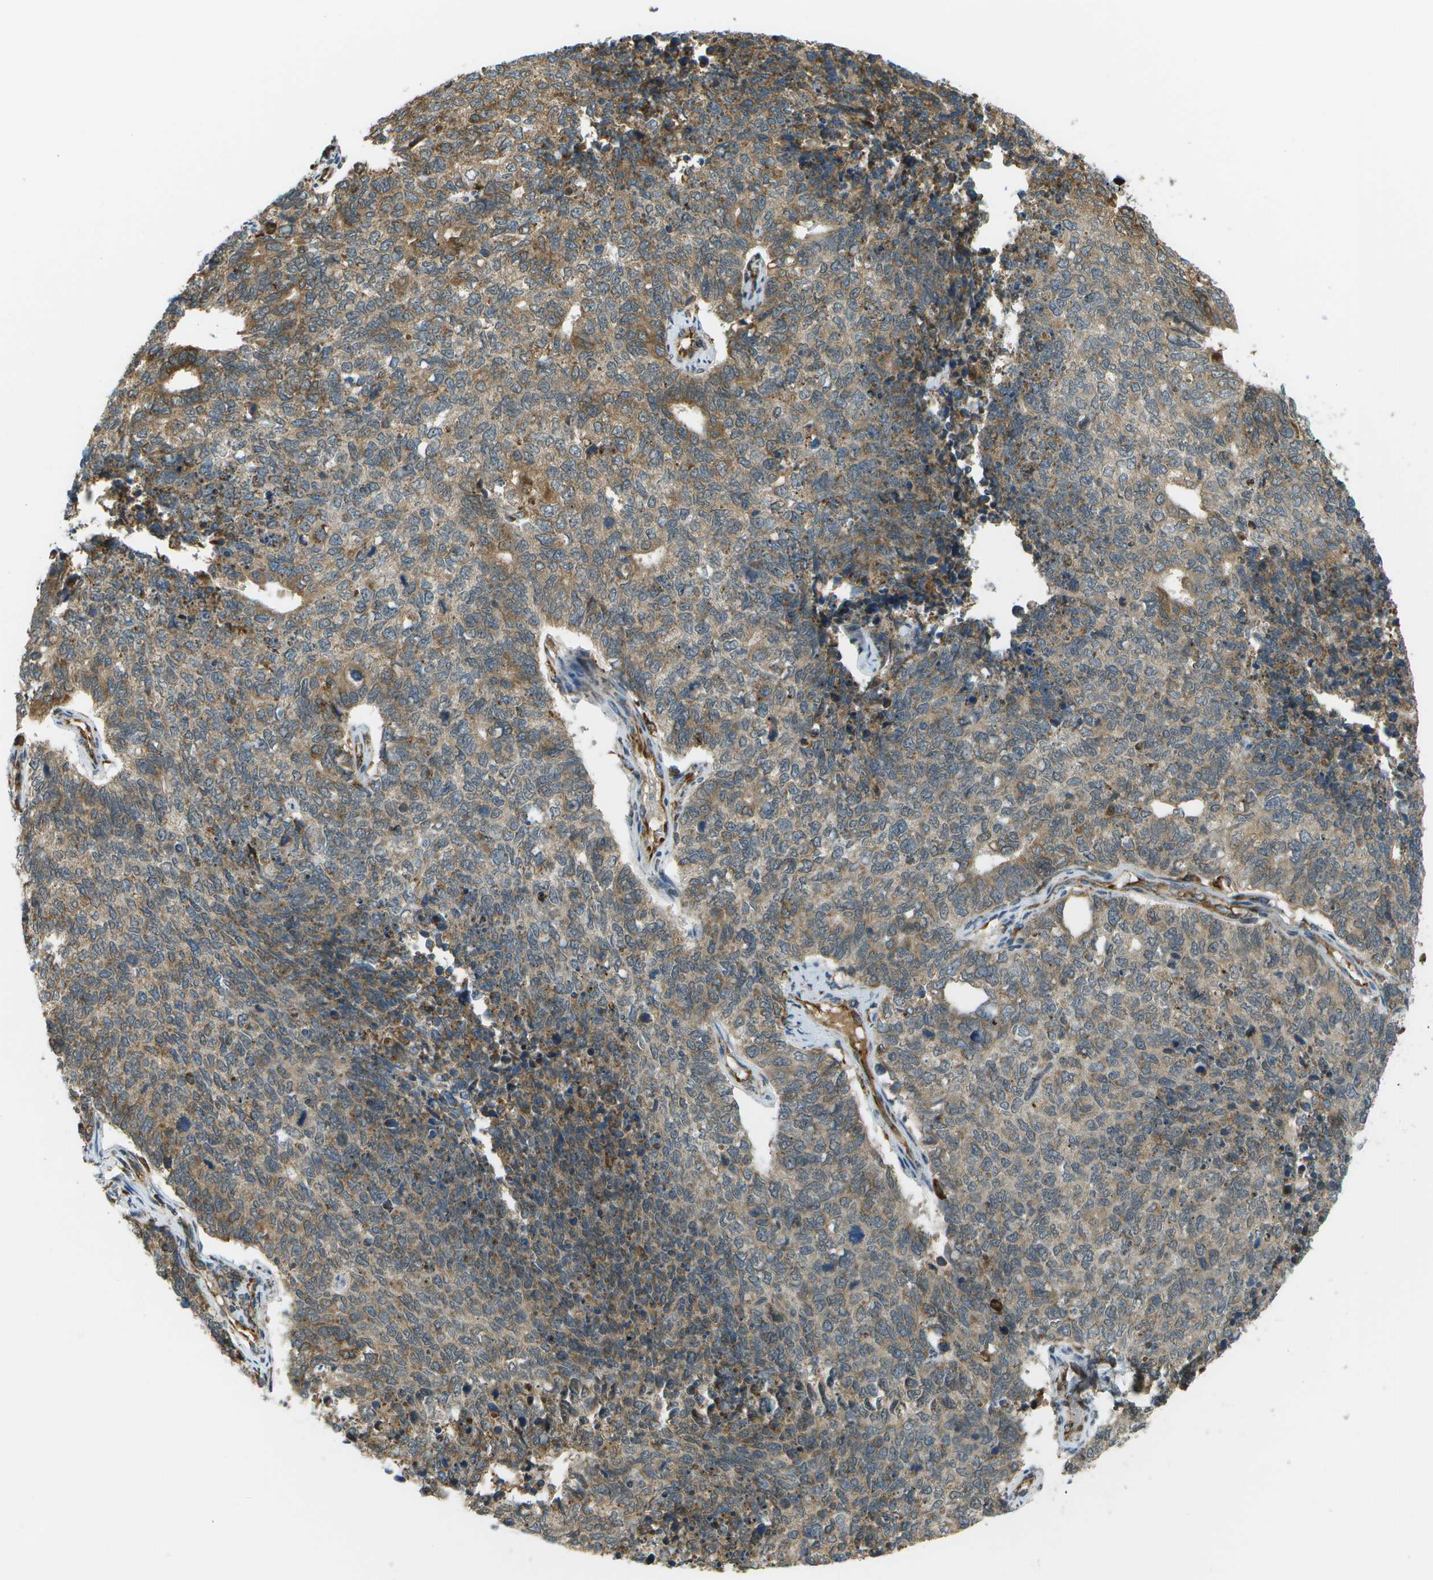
{"staining": {"intensity": "moderate", "quantity": ">75%", "location": "cytoplasmic/membranous"}, "tissue": "cervical cancer", "cell_type": "Tumor cells", "image_type": "cancer", "snomed": [{"axis": "morphology", "description": "Squamous cell carcinoma, NOS"}, {"axis": "topography", "description": "Cervix"}], "caption": "DAB immunohistochemical staining of cervical cancer (squamous cell carcinoma) demonstrates moderate cytoplasmic/membranous protein expression in about >75% of tumor cells. Nuclei are stained in blue.", "gene": "USP30", "patient": {"sex": "female", "age": 63}}